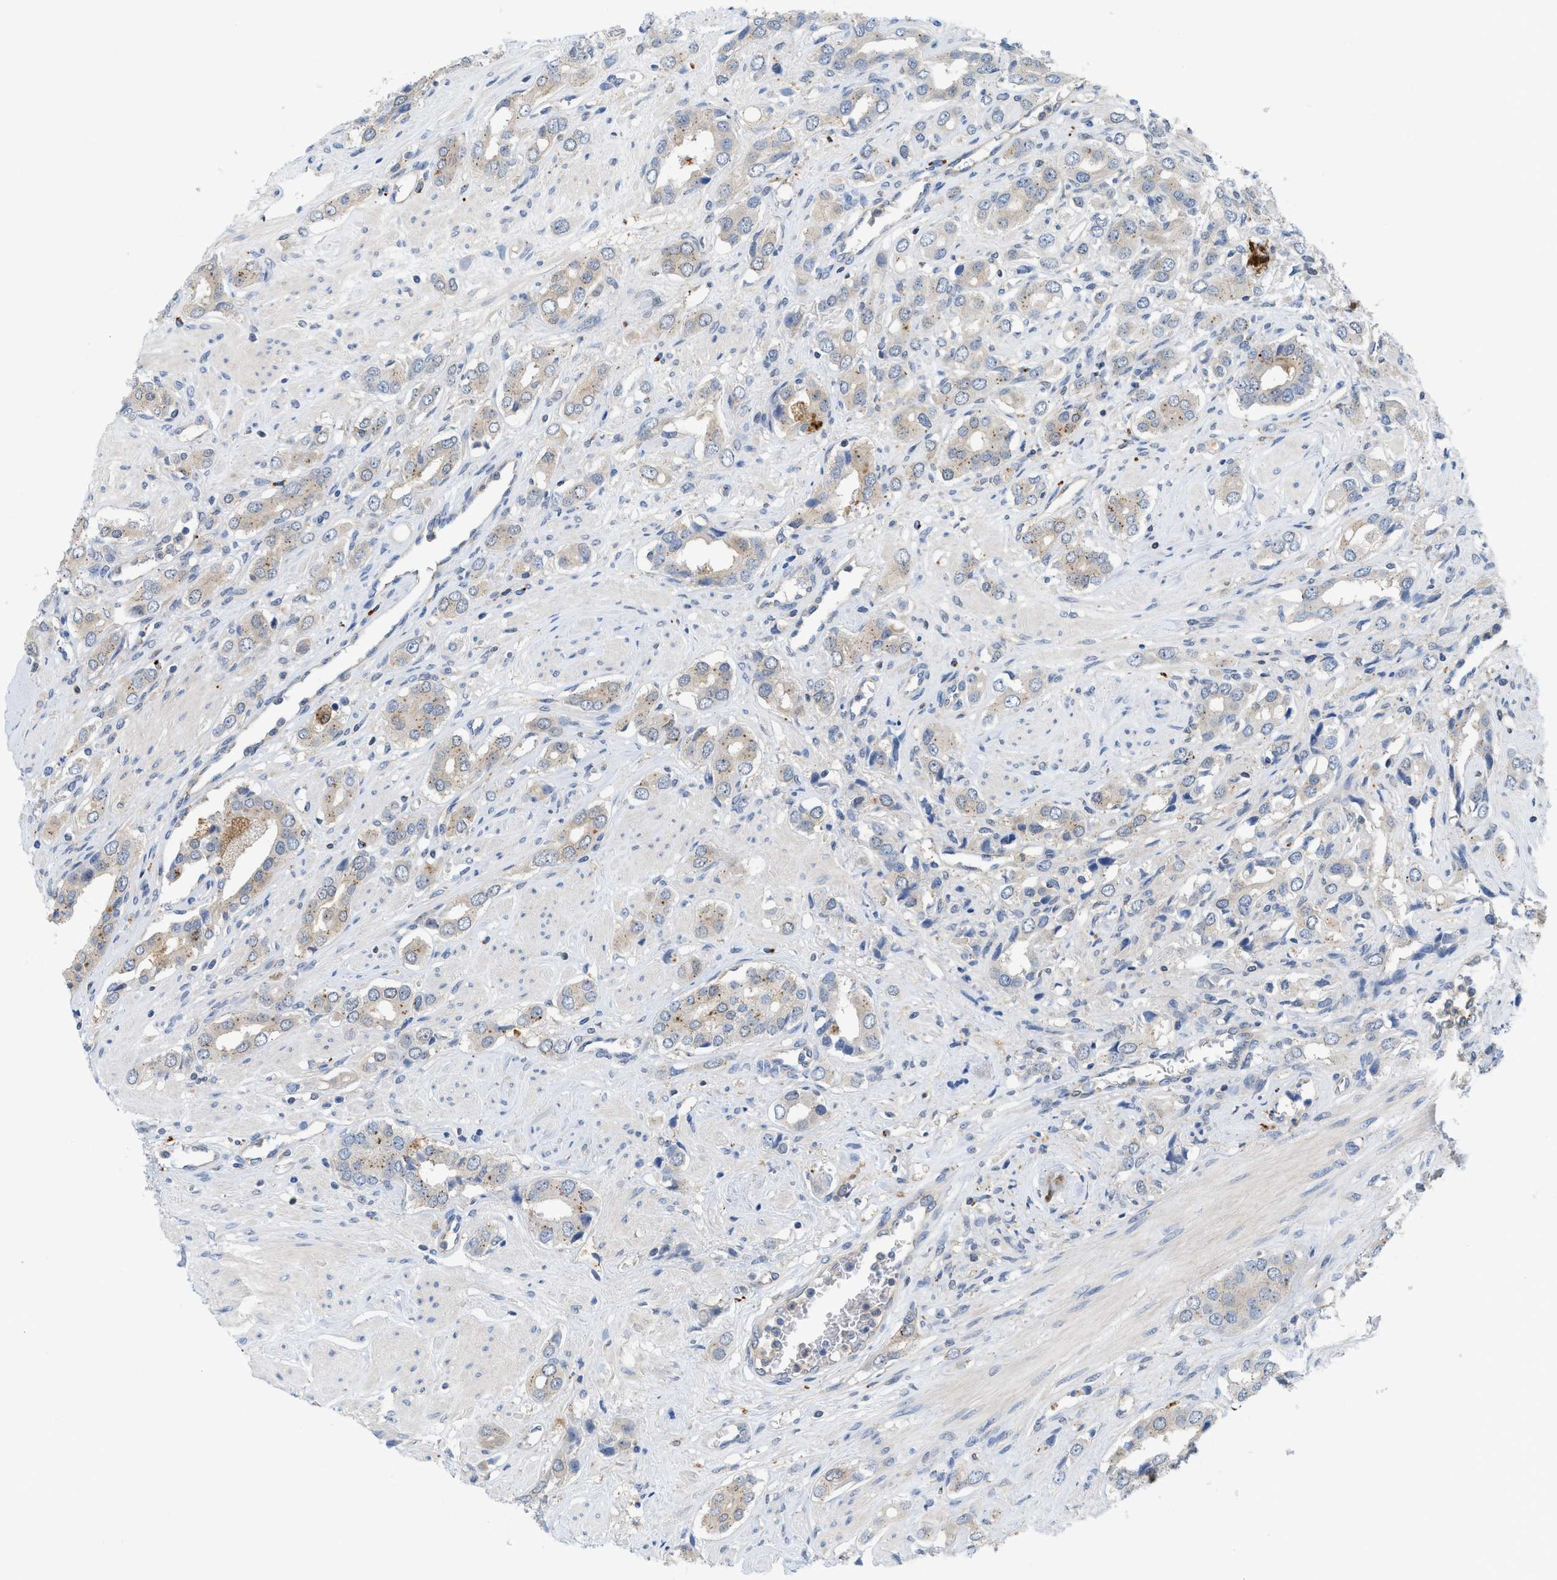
{"staining": {"intensity": "weak", "quantity": ">75%", "location": "cytoplasmic/membranous"}, "tissue": "prostate cancer", "cell_type": "Tumor cells", "image_type": "cancer", "snomed": [{"axis": "morphology", "description": "Adenocarcinoma, High grade"}, {"axis": "topography", "description": "Prostate"}], "caption": "Tumor cells show low levels of weak cytoplasmic/membranous staining in approximately >75% of cells in human prostate adenocarcinoma (high-grade).", "gene": "CSTB", "patient": {"sex": "male", "age": 52}}